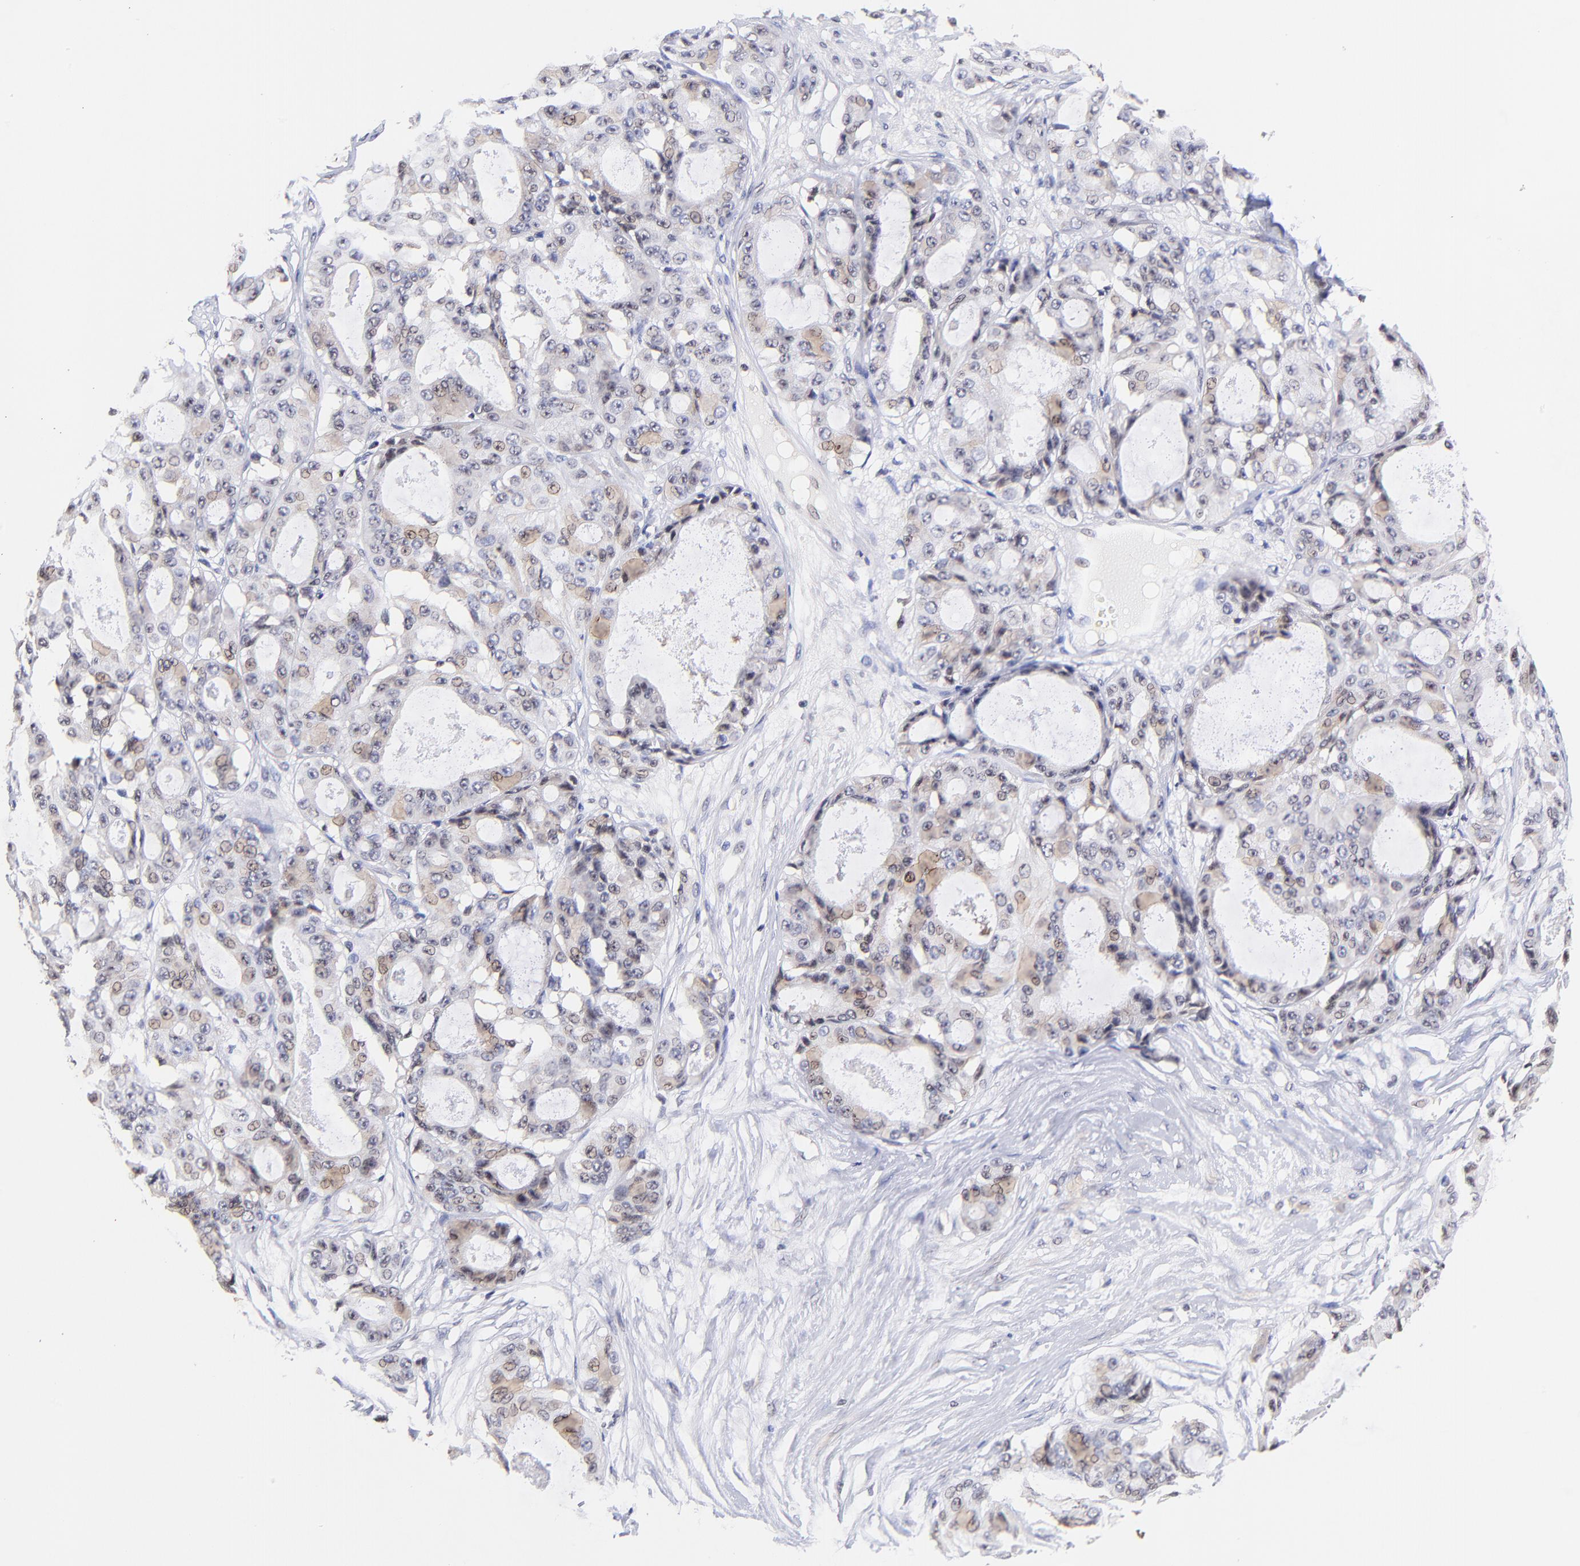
{"staining": {"intensity": "weak", "quantity": ">75%", "location": "cytoplasmic/membranous,nuclear"}, "tissue": "ovarian cancer", "cell_type": "Tumor cells", "image_type": "cancer", "snomed": [{"axis": "morphology", "description": "Carcinoma, endometroid"}, {"axis": "topography", "description": "Ovary"}], "caption": "Immunohistochemistry staining of endometroid carcinoma (ovarian), which exhibits low levels of weak cytoplasmic/membranous and nuclear positivity in about >75% of tumor cells indicating weak cytoplasmic/membranous and nuclear protein positivity. The staining was performed using DAB (3,3'-diaminobenzidine) (brown) for protein detection and nuclei were counterstained in hematoxylin (blue).", "gene": "WDR25", "patient": {"sex": "female", "age": 61}}